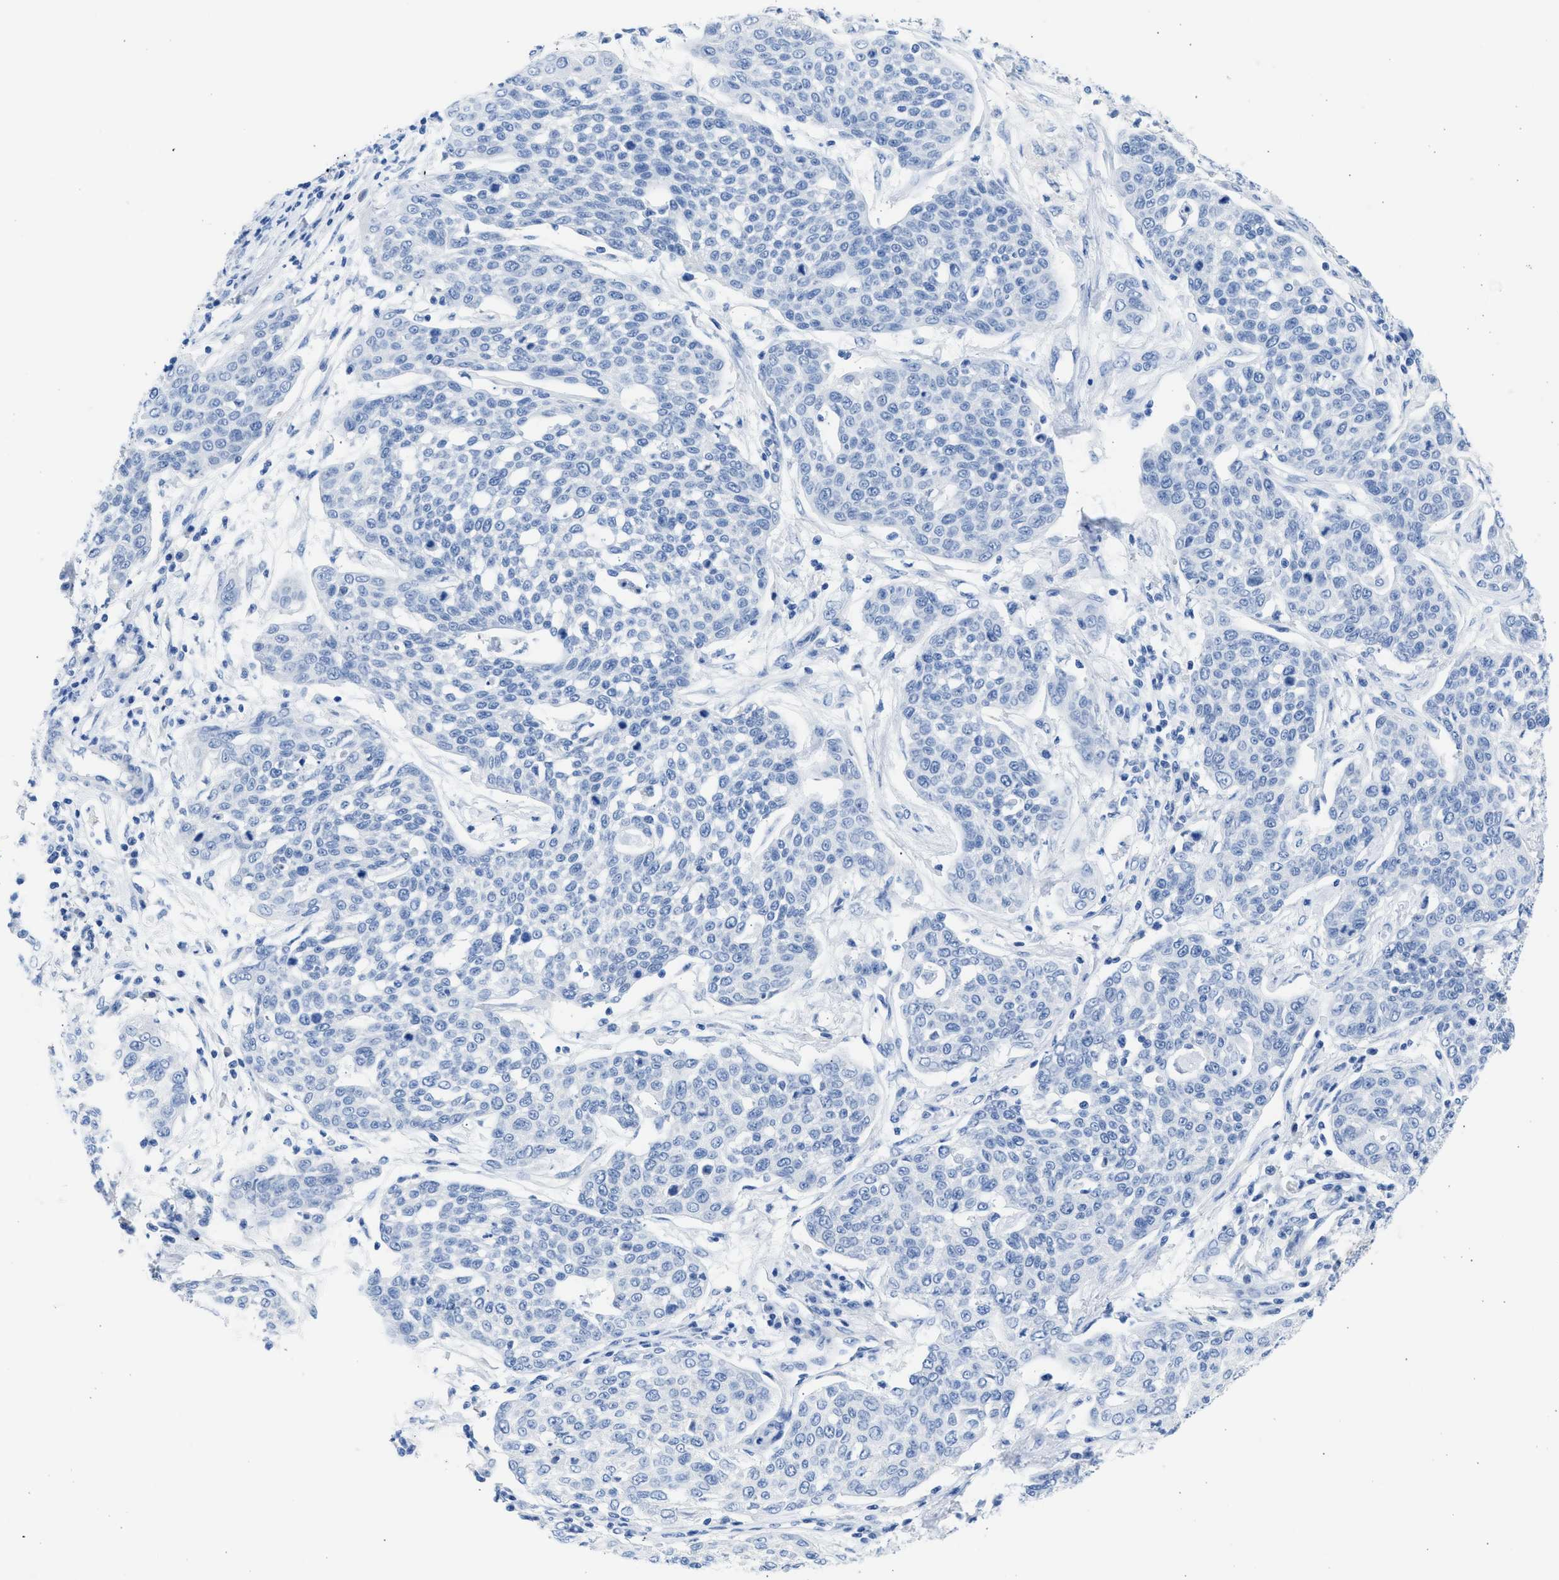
{"staining": {"intensity": "negative", "quantity": "none", "location": "none"}, "tissue": "cervical cancer", "cell_type": "Tumor cells", "image_type": "cancer", "snomed": [{"axis": "morphology", "description": "Squamous cell carcinoma, NOS"}, {"axis": "topography", "description": "Cervix"}], "caption": "Tumor cells are negative for brown protein staining in squamous cell carcinoma (cervical).", "gene": "SPATA3", "patient": {"sex": "female", "age": 34}}